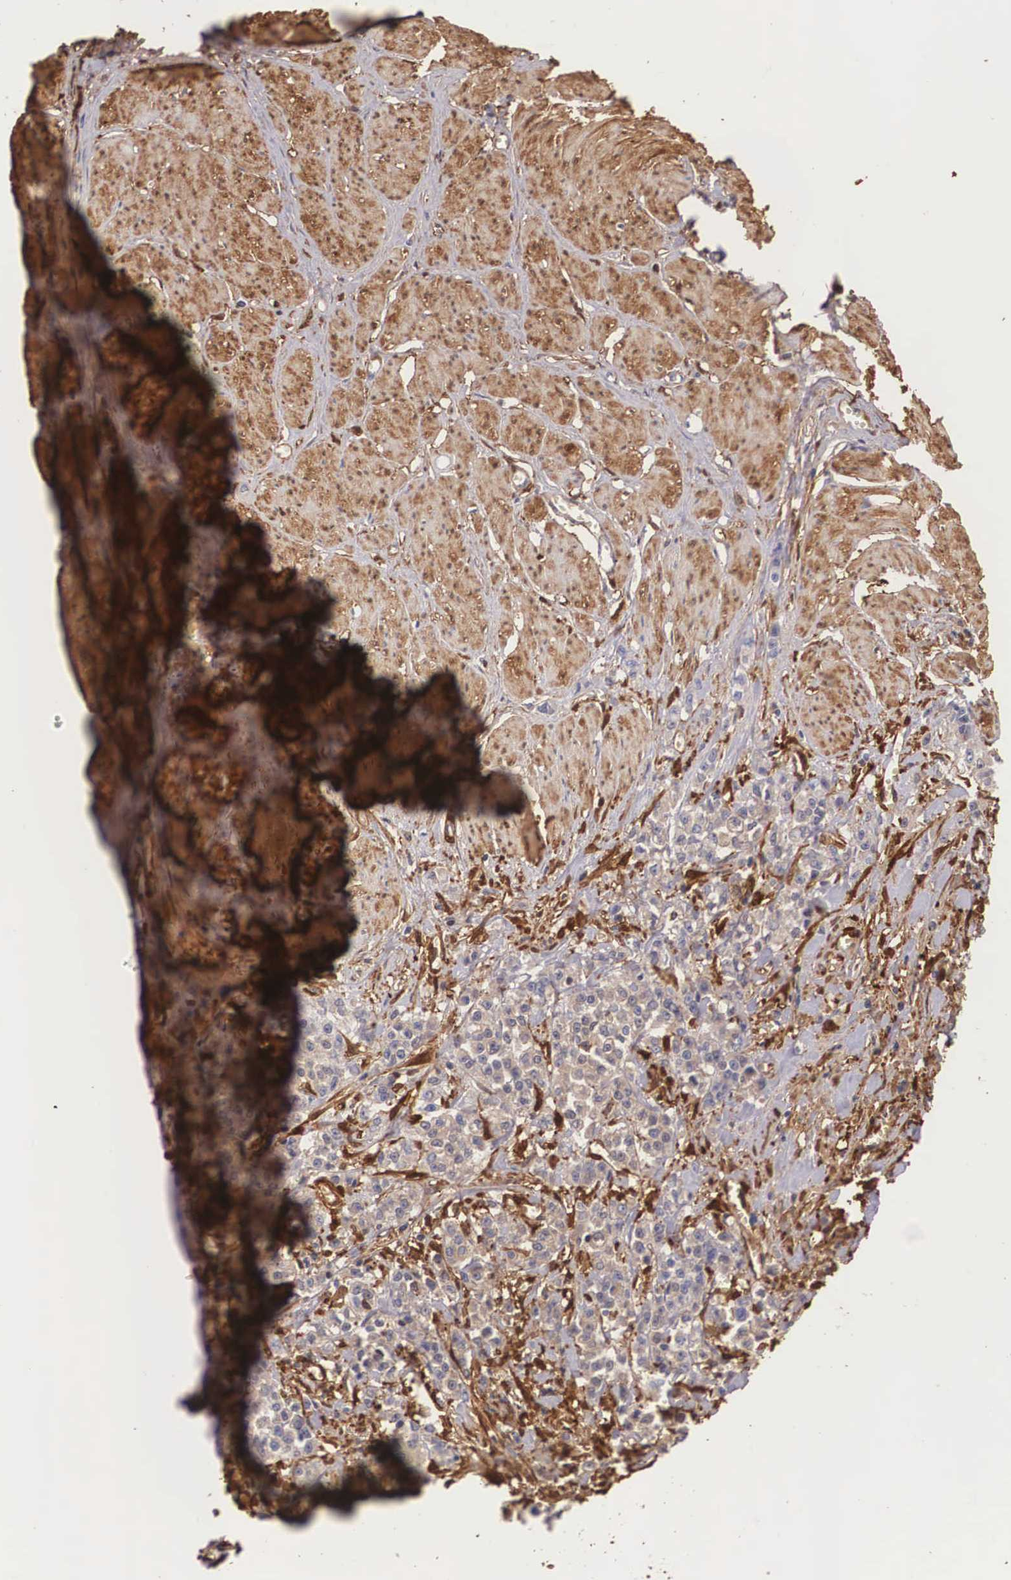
{"staining": {"intensity": "negative", "quantity": "none", "location": "none"}, "tissue": "stomach cancer", "cell_type": "Tumor cells", "image_type": "cancer", "snomed": [{"axis": "morphology", "description": "Adenocarcinoma, NOS"}, {"axis": "topography", "description": "Stomach"}], "caption": "Human adenocarcinoma (stomach) stained for a protein using IHC reveals no expression in tumor cells.", "gene": "LGALS1", "patient": {"sex": "male", "age": 72}}